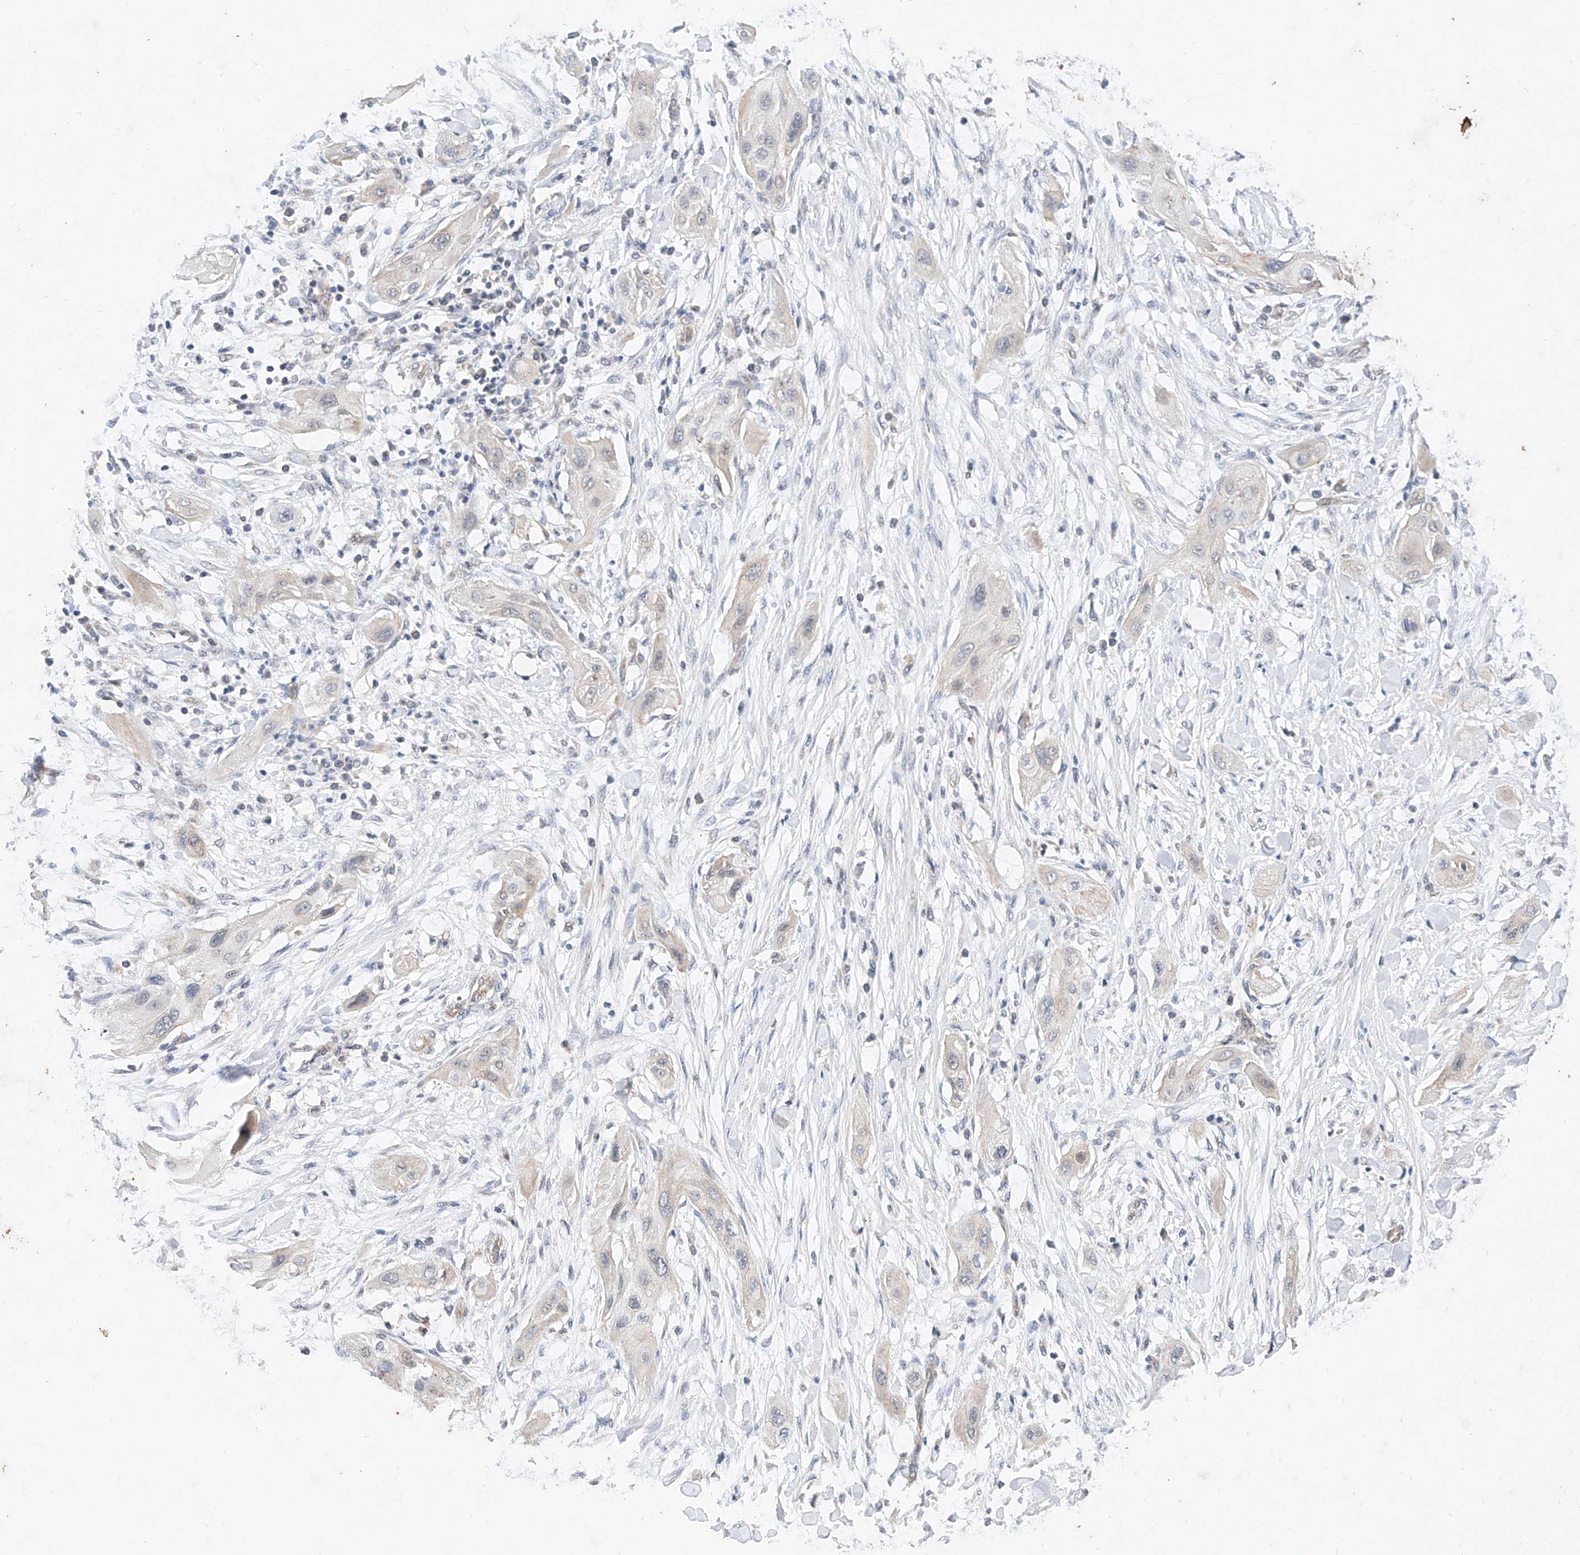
{"staining": {"intensity": "negative", "quantity": "none", "location": "none"}, "tissue": "lung cancer", "cell_type": "Tumor cells", "image_type": "cancer", "snomed": [{"axis": "morphology", "description": "Squamous cell carcinoma, NOS"}, {"axis": "topography", "description": "Lung"}], "caption": "Immunohistochemistry (IHC) micrograph of squamous cell carcinoma (lung) stained for a protein (brown), which reveals no staining in tumor cells. The staining is performed using DAB (3,3'-diaminobenzidine) brown chromogen with nuclei counter-stained in using hematoxylin.", "gene": "FASTK", "patient": {"sex": "female", "age": 47}}